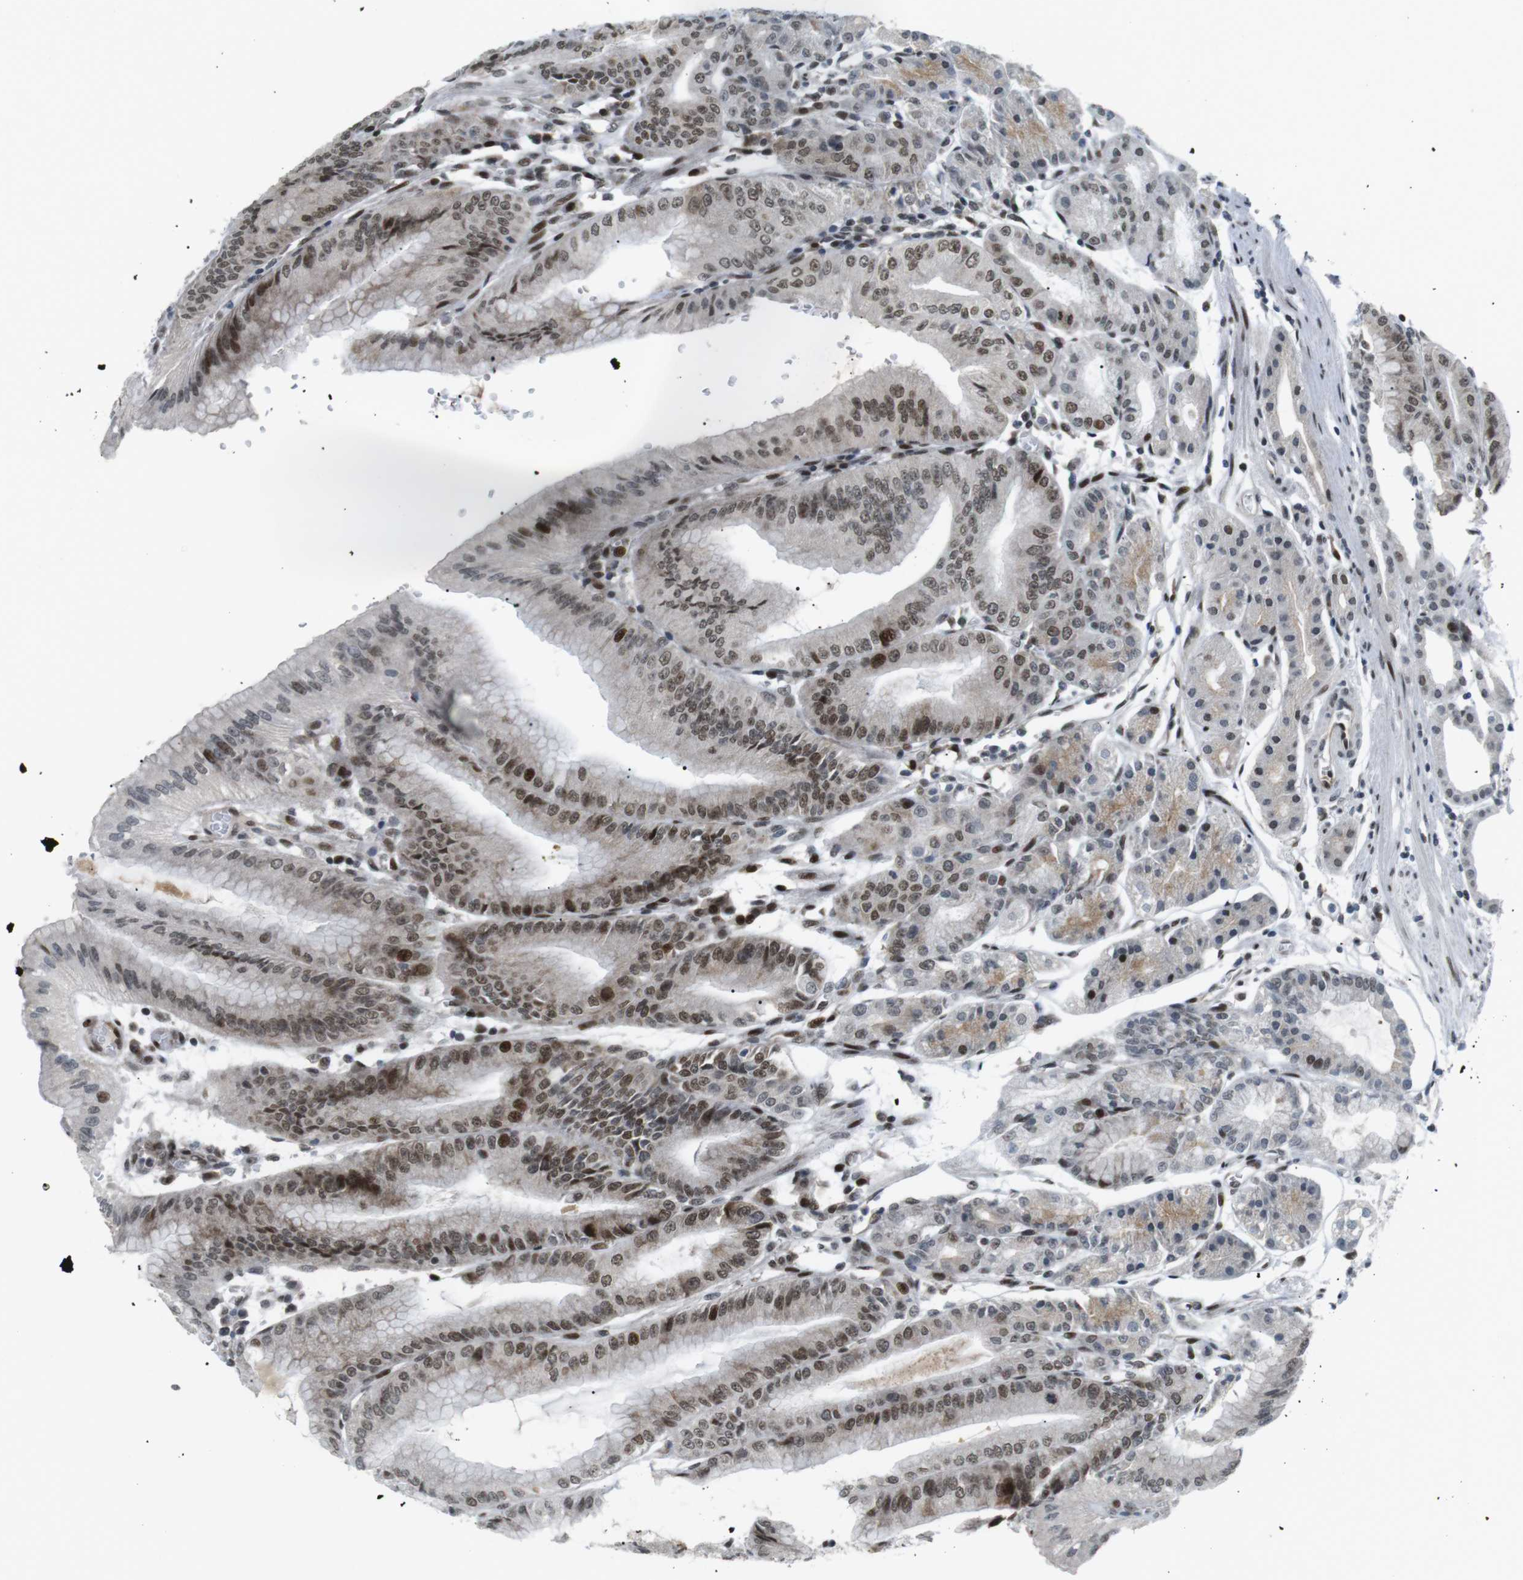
{"staining": {"intensity": "strong", "quantity": "25%-75%", "location": "cytoplasmic/membranous,nuclear"}, "tissue": "stomach", "cell_type": "Glandular cells", "image_type": "normal", "snomed": [{"axis": "morphology", "description": "Normal tissue, NOS"}, {"axis": "topography", "description": "Stomach, lower"}], "caption": "Stomach stained for a protein (brown) exhibits strong cytoplasmic/membranous,nuclear positive positivity in approximately 25%-75% of glandular cells.", "gene": "CDC27", "patient": {"sex": "male", "age": 71}}